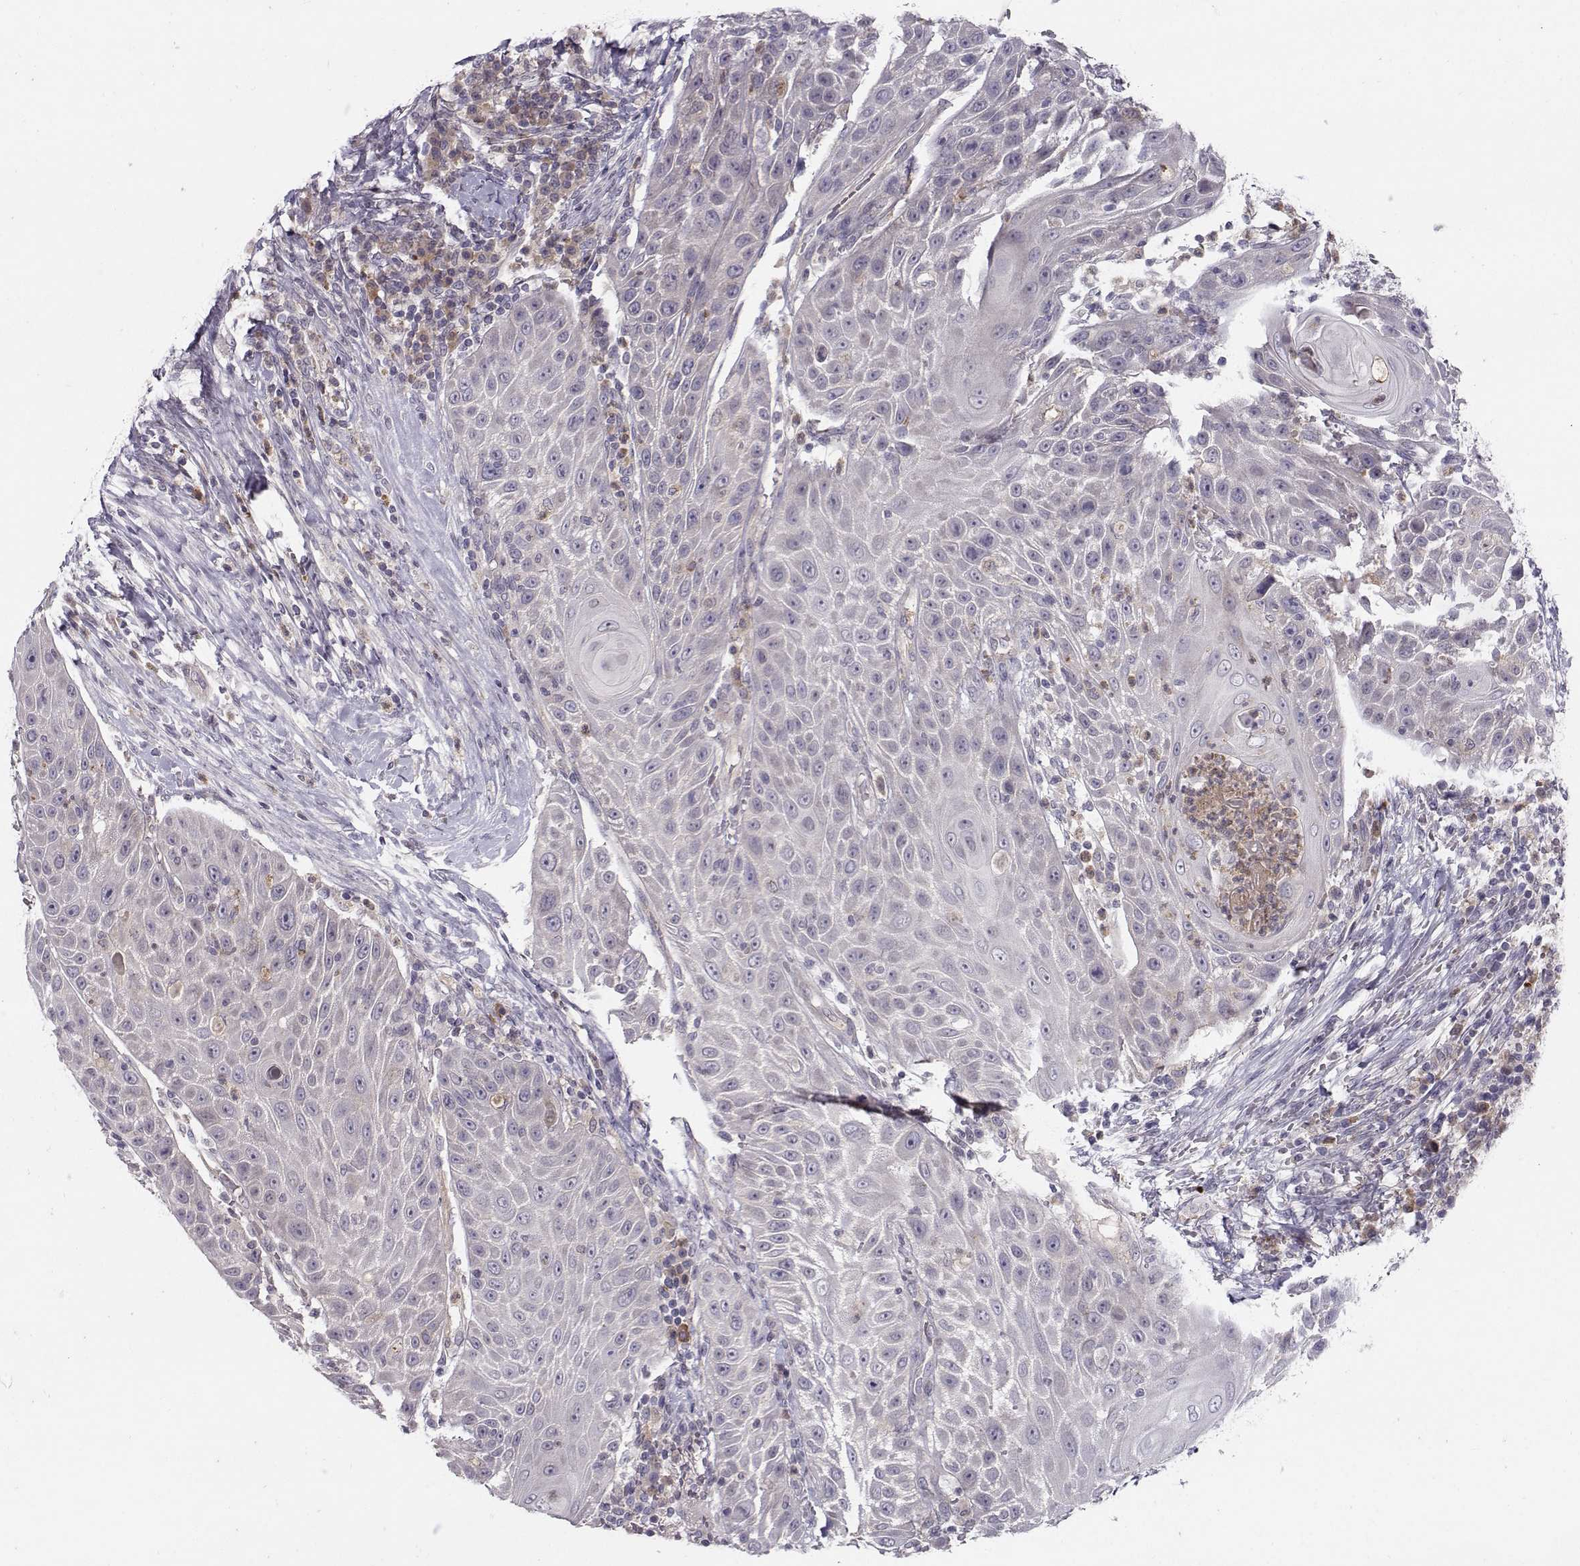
{"staining": {"intensity": "negative", "quantity": "none", "location": "none"}, "tissue": "head and neck cancer", "cell_type": "Tumor cells", "image_type": "cancer", "snomed": [{"axis": "morphology", "description": "Squamous cell carcinoma, NOS"}, {"axis": "topography", "description": "Head-Neck"}], "caption": "The photomicrograph reveals no staining of tumor cells in head and neck cancer (squamous cell carcinoma).", "gene": "OPRD1", "patient": {"sex": "male", "age": 69}}